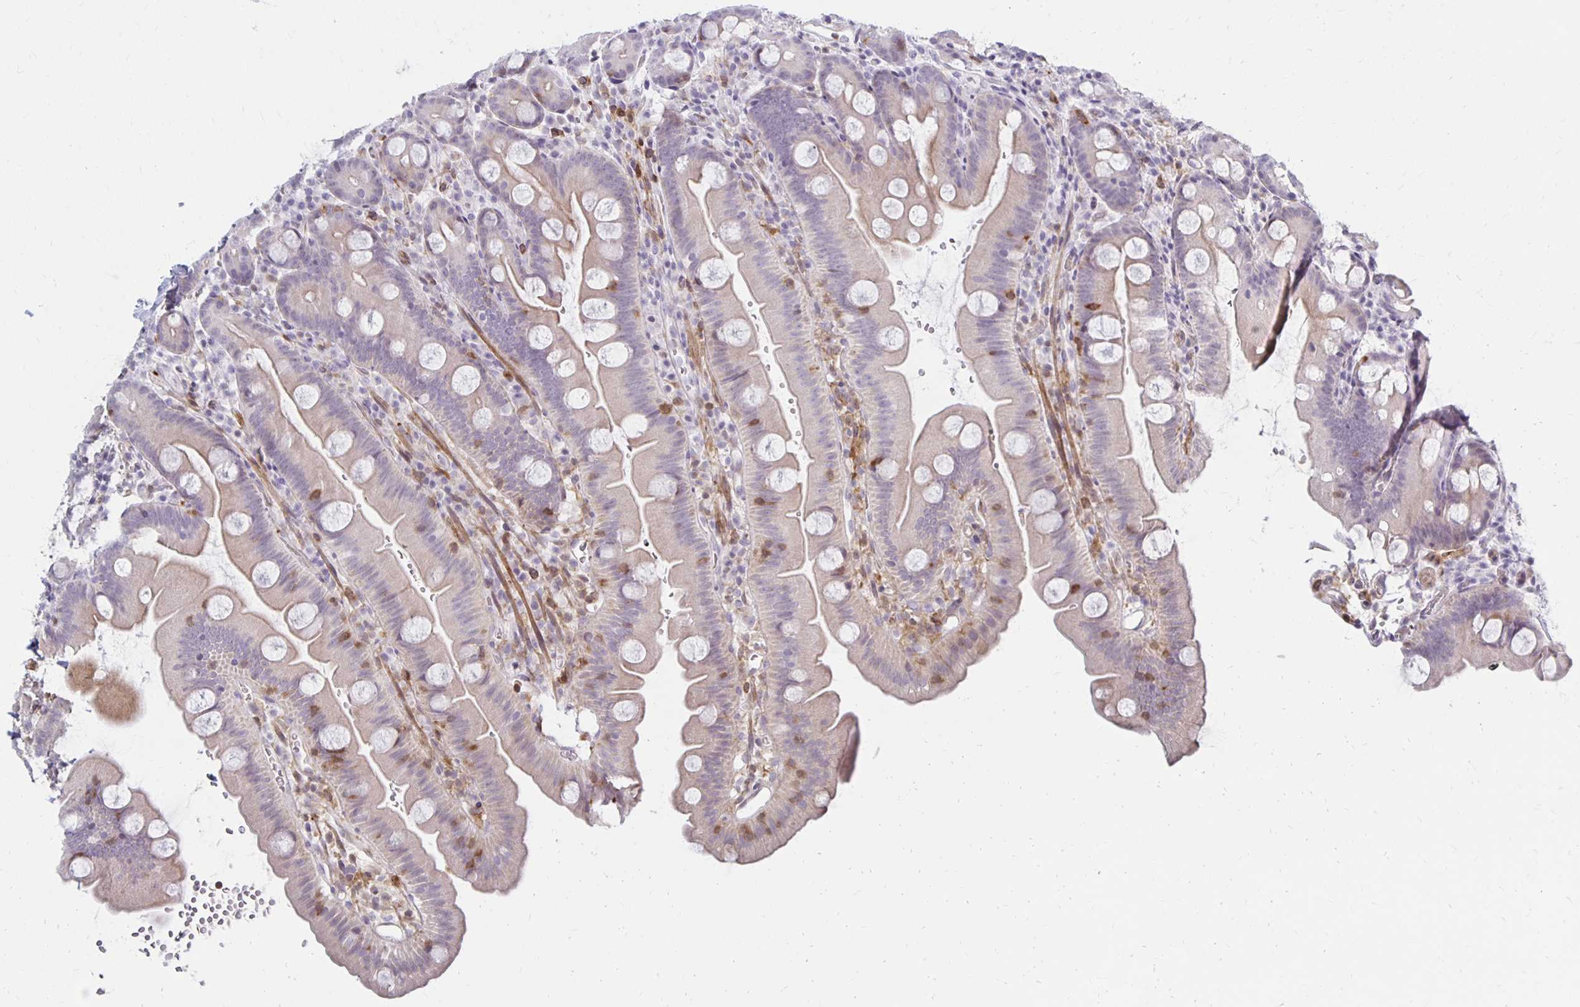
{"staining": {"intensity": "negative", "quantity": "none", "location": "none"}, "tissue": "small intestine", "cell_type": "Glandular cells", "image_type": "normal", "snomed": [{"axis": "morphology", "description": "Normal tissue, NOS"}, {"axis": "topography", "description": "Small intestine"}], "caption": "Histopathology image shows no significant protein staining in glandular cells of benign small intestine.", "gene": "CCL21", "patient": {"sex": "female", "age": 68}}